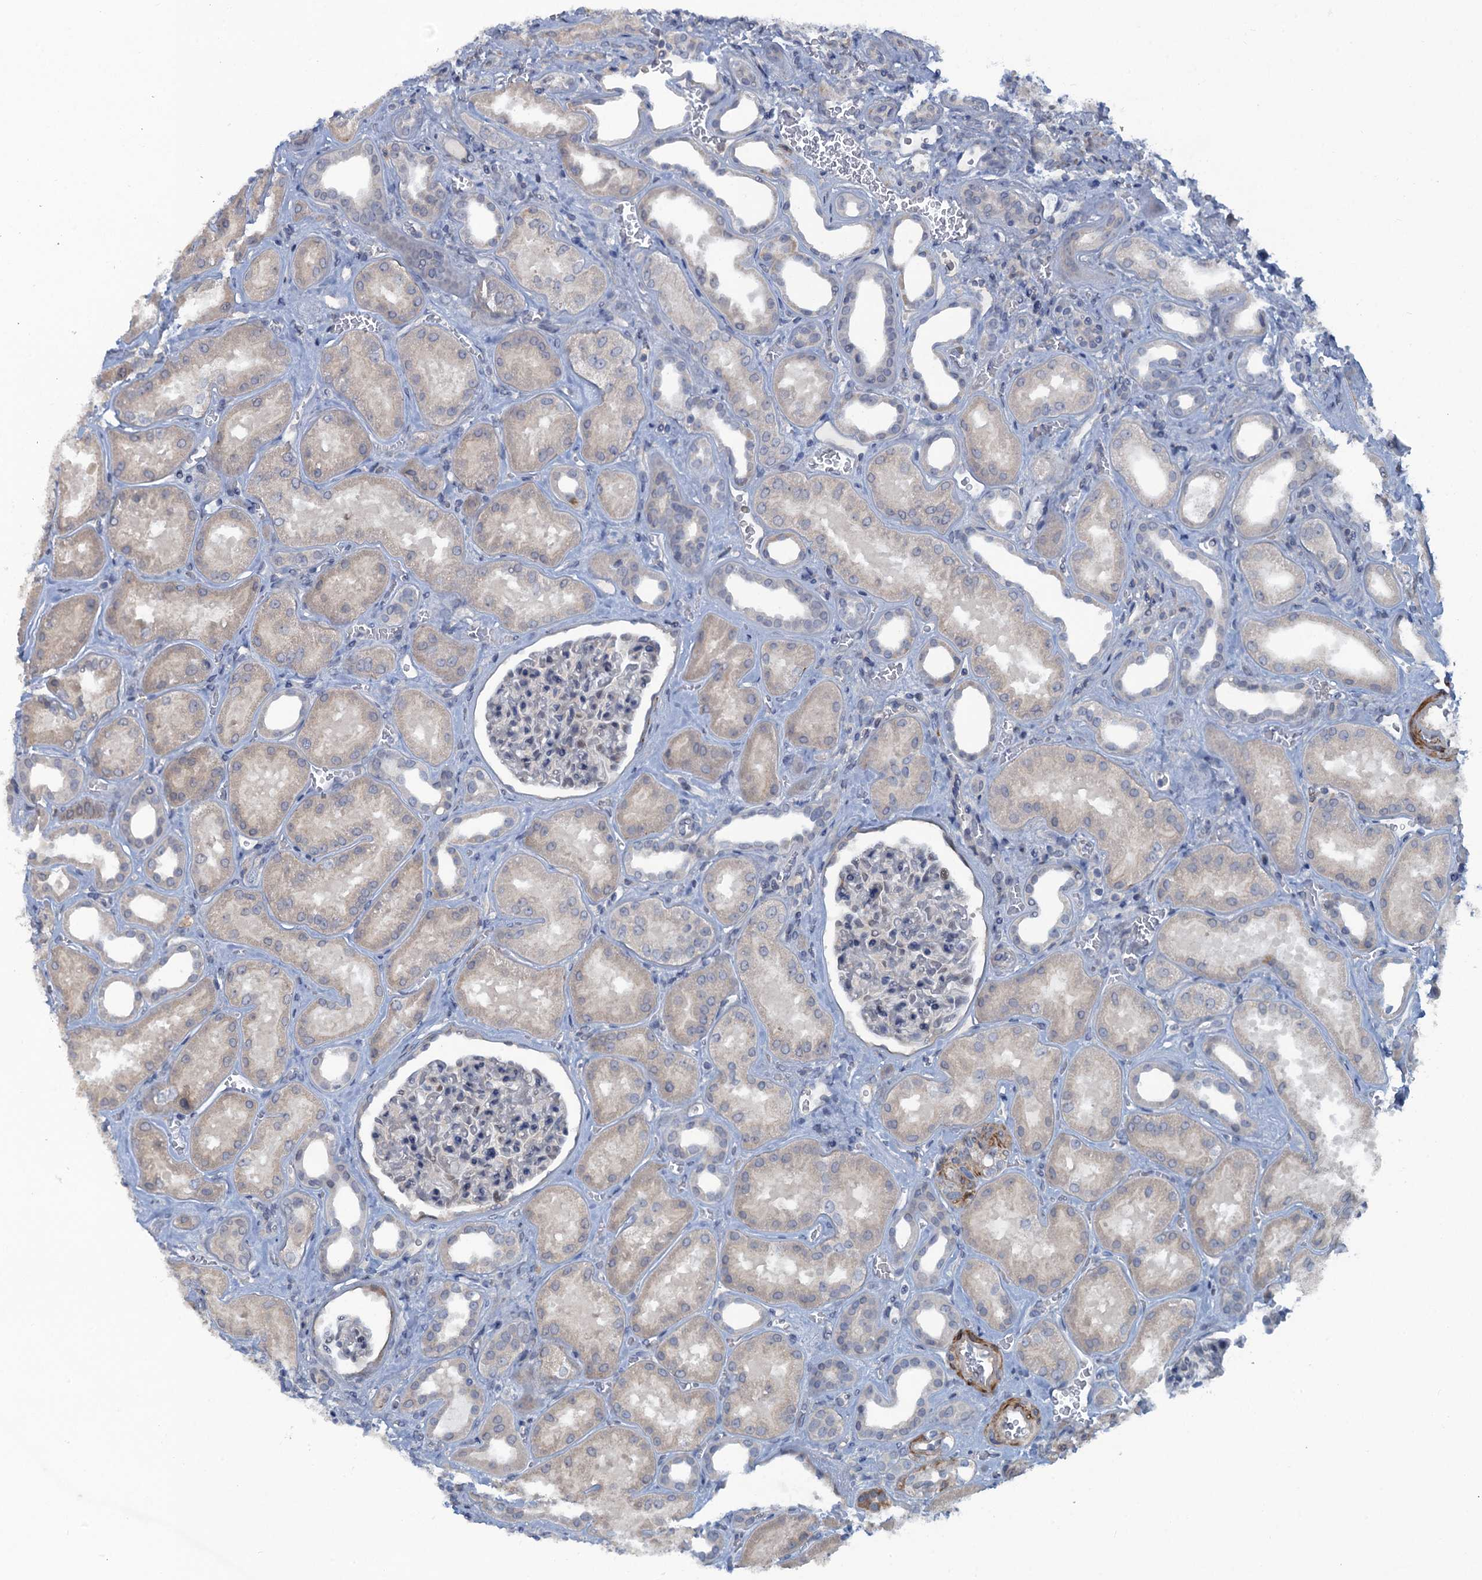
{"staining": {"intensity": "negative", "quantity": "none", "location": "none"}, "tissue": "kidney", "cell_type": "Cells in glomeruli", "image_type": "normal", "snomed": [{"axis": "morphology", "description": "Normal tissue, NOS"}, {"axis": "morphology", "description": "Adenocarcinoma, NOS"}, {"axis": "topography", "description": "Kidney"}], "caption": "Immunohistochemistry histopathology image of normal human kidney stained for a protein (brown), which displays no positivity in cells in glomeruli.", "gene": "MYO16", "patient": {"sex": "female", "age": 68}}